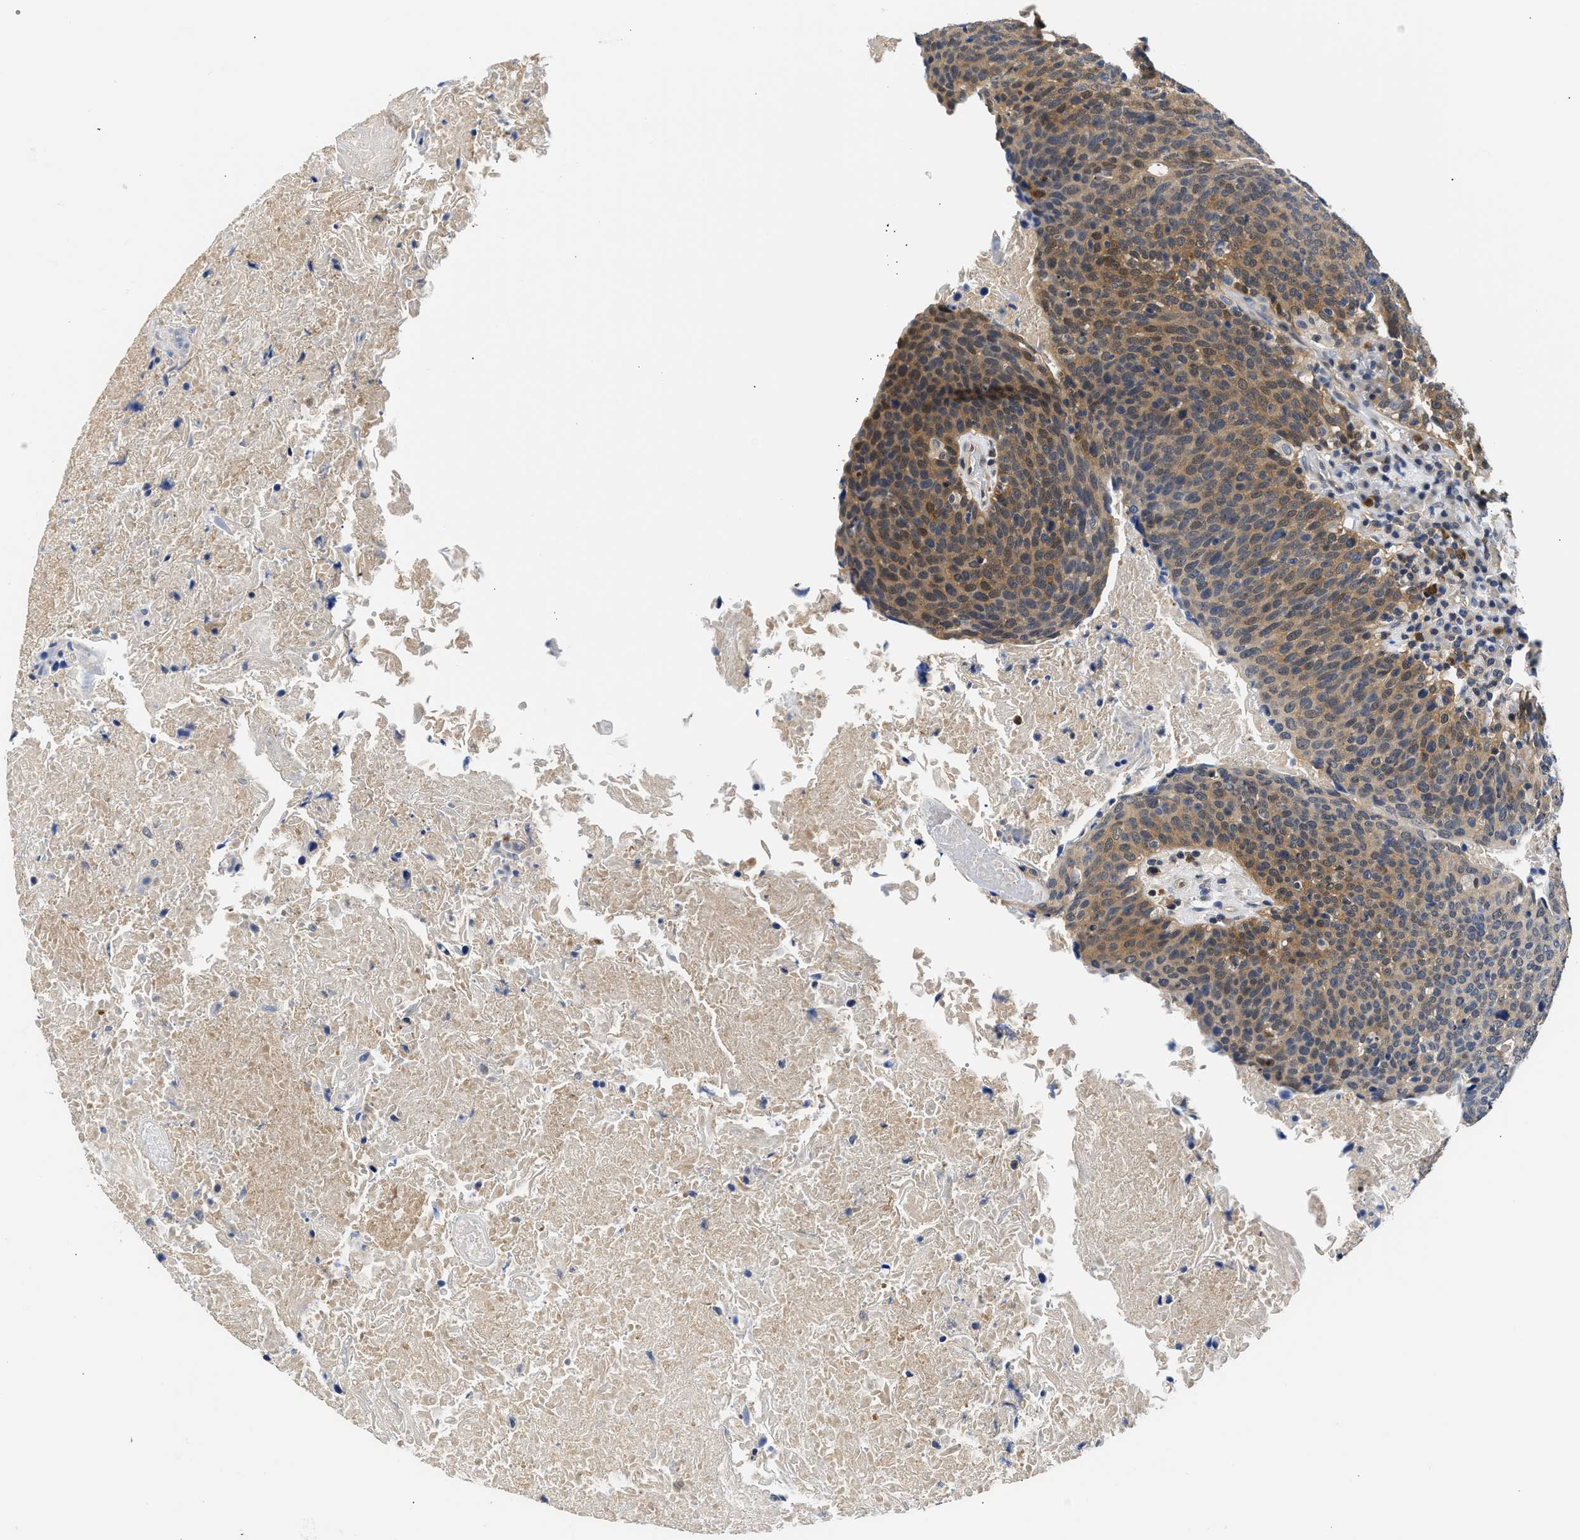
{"staining": {"intensity": "moderate", "quantity": ">75%", "location": "cytoplasmic/membranous"}, "tissue": "head and neck cancer", "cell_type": "Tumor cells", "image_type": "cancer", "snomed": [{"axis": "morphology", "description": "Squamous cell carcinoma, NOS"}, {"axis": "morphology", "description": "Squamous cell carcinoma, metastatic, NOS"}, {"axis": "topography", "description": "Lymph node"}, {"axis": "topography", "description": "Head-Neck"}], "caption": "The micrograph demonstrates staining of metastatic squamous cell carcinoma (head and neck), revealing moderate cytoplasmic/membranous protein positivity (brown color) within tumor cells. (DAB IHC, brown staining for protein, blue staining for nuclei).", "gene": "XPO5", "patient": {"sex": "male", "age": 62}}